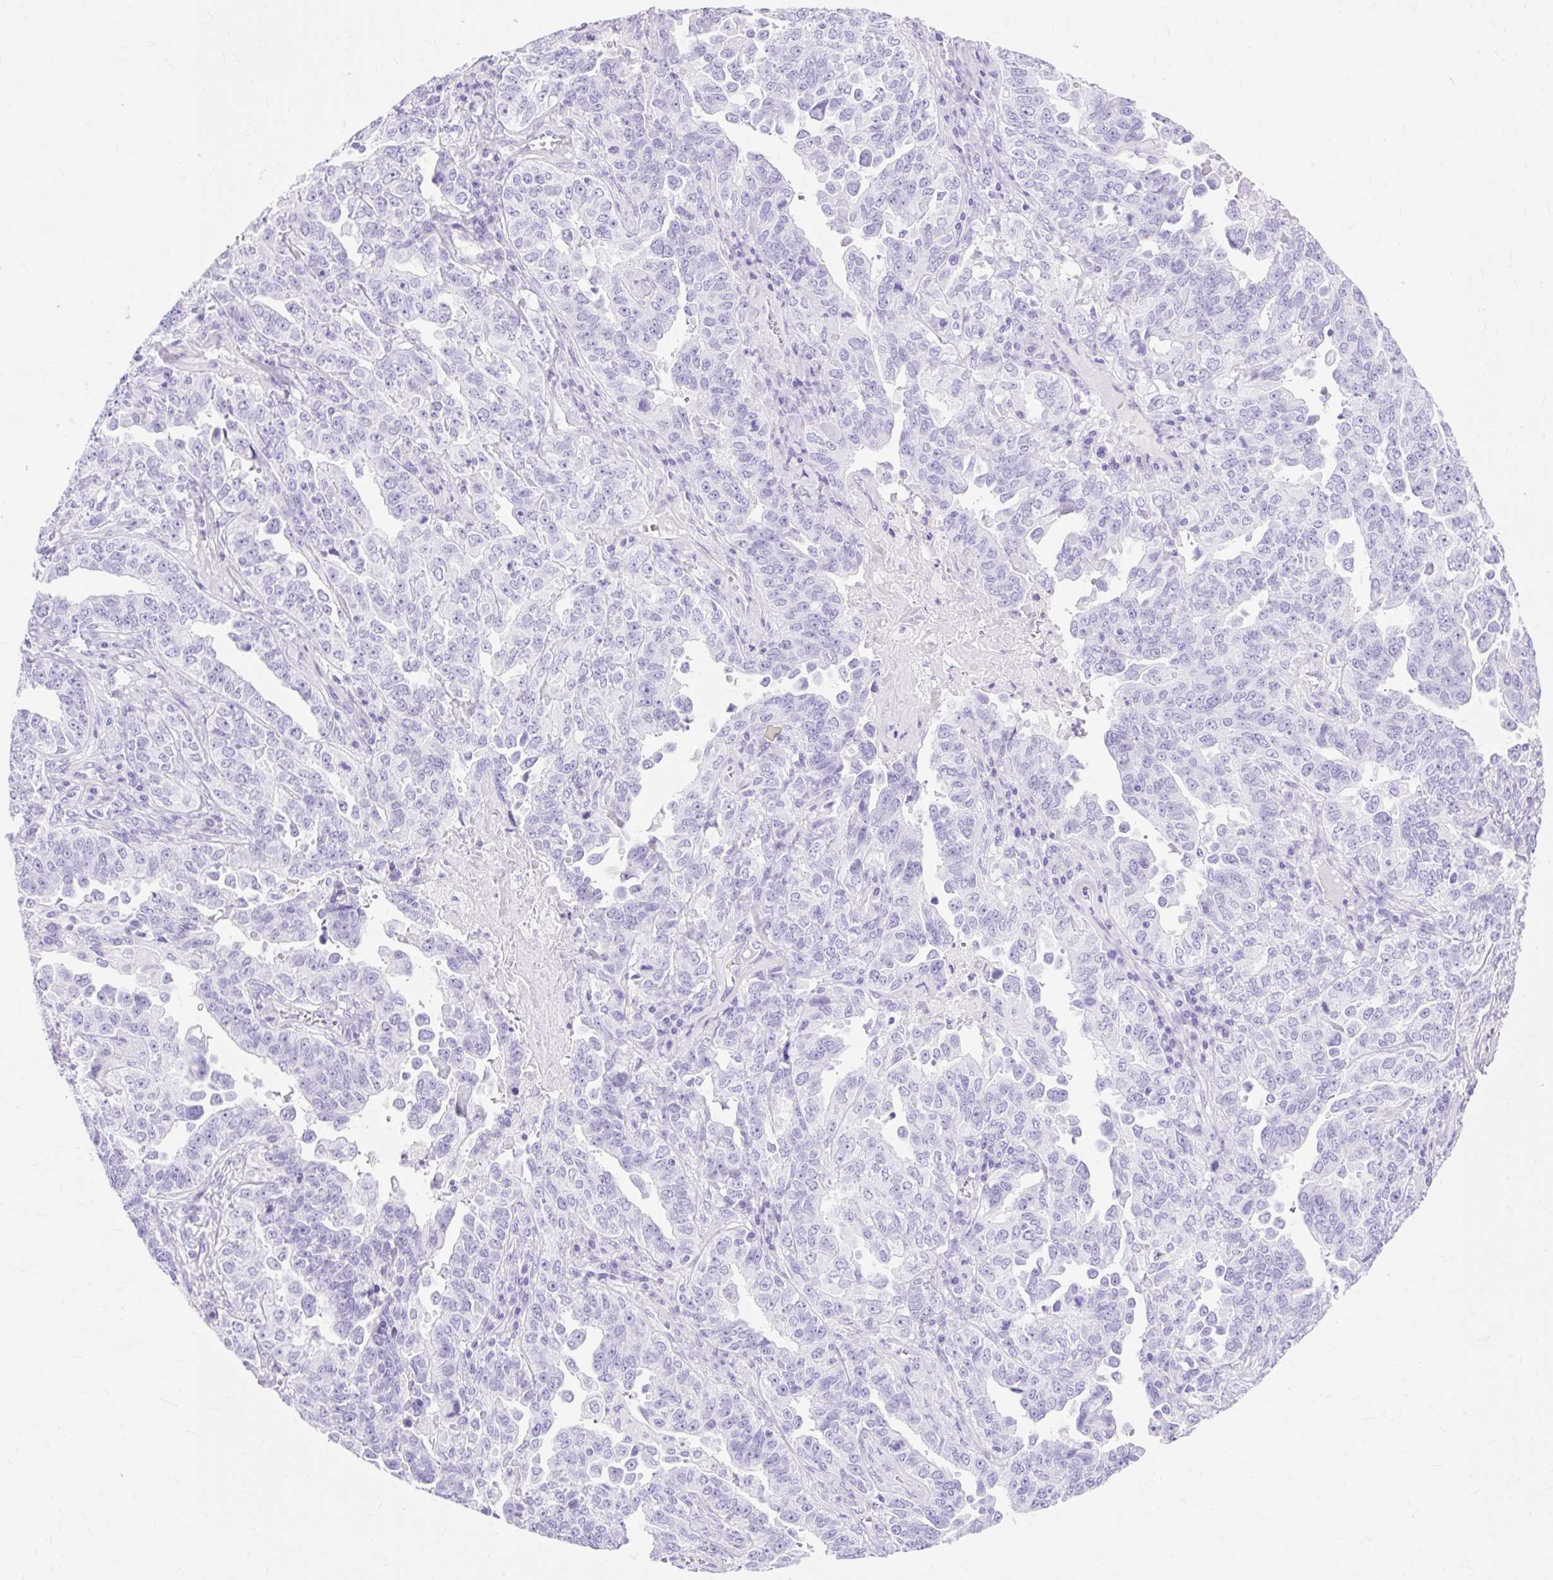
{"staining": {"intensity": "negative", "quantity": "none", "location": "none"}, "tissue": "ovarian cancer", "cell_type": "Tumor cells", "image_type": "cancer", "snomed": [{"axis": "morphology", "description": "Carcinoma, endometroid"}, {"axis": "topography", "description": "Ovary"}], "caption": "A photomicrograph of ovarian cancer stained for a protein displays no brown staining in tumor cells.", "gene": "MBP", "patient": {"sex": "female", "age": 62}}